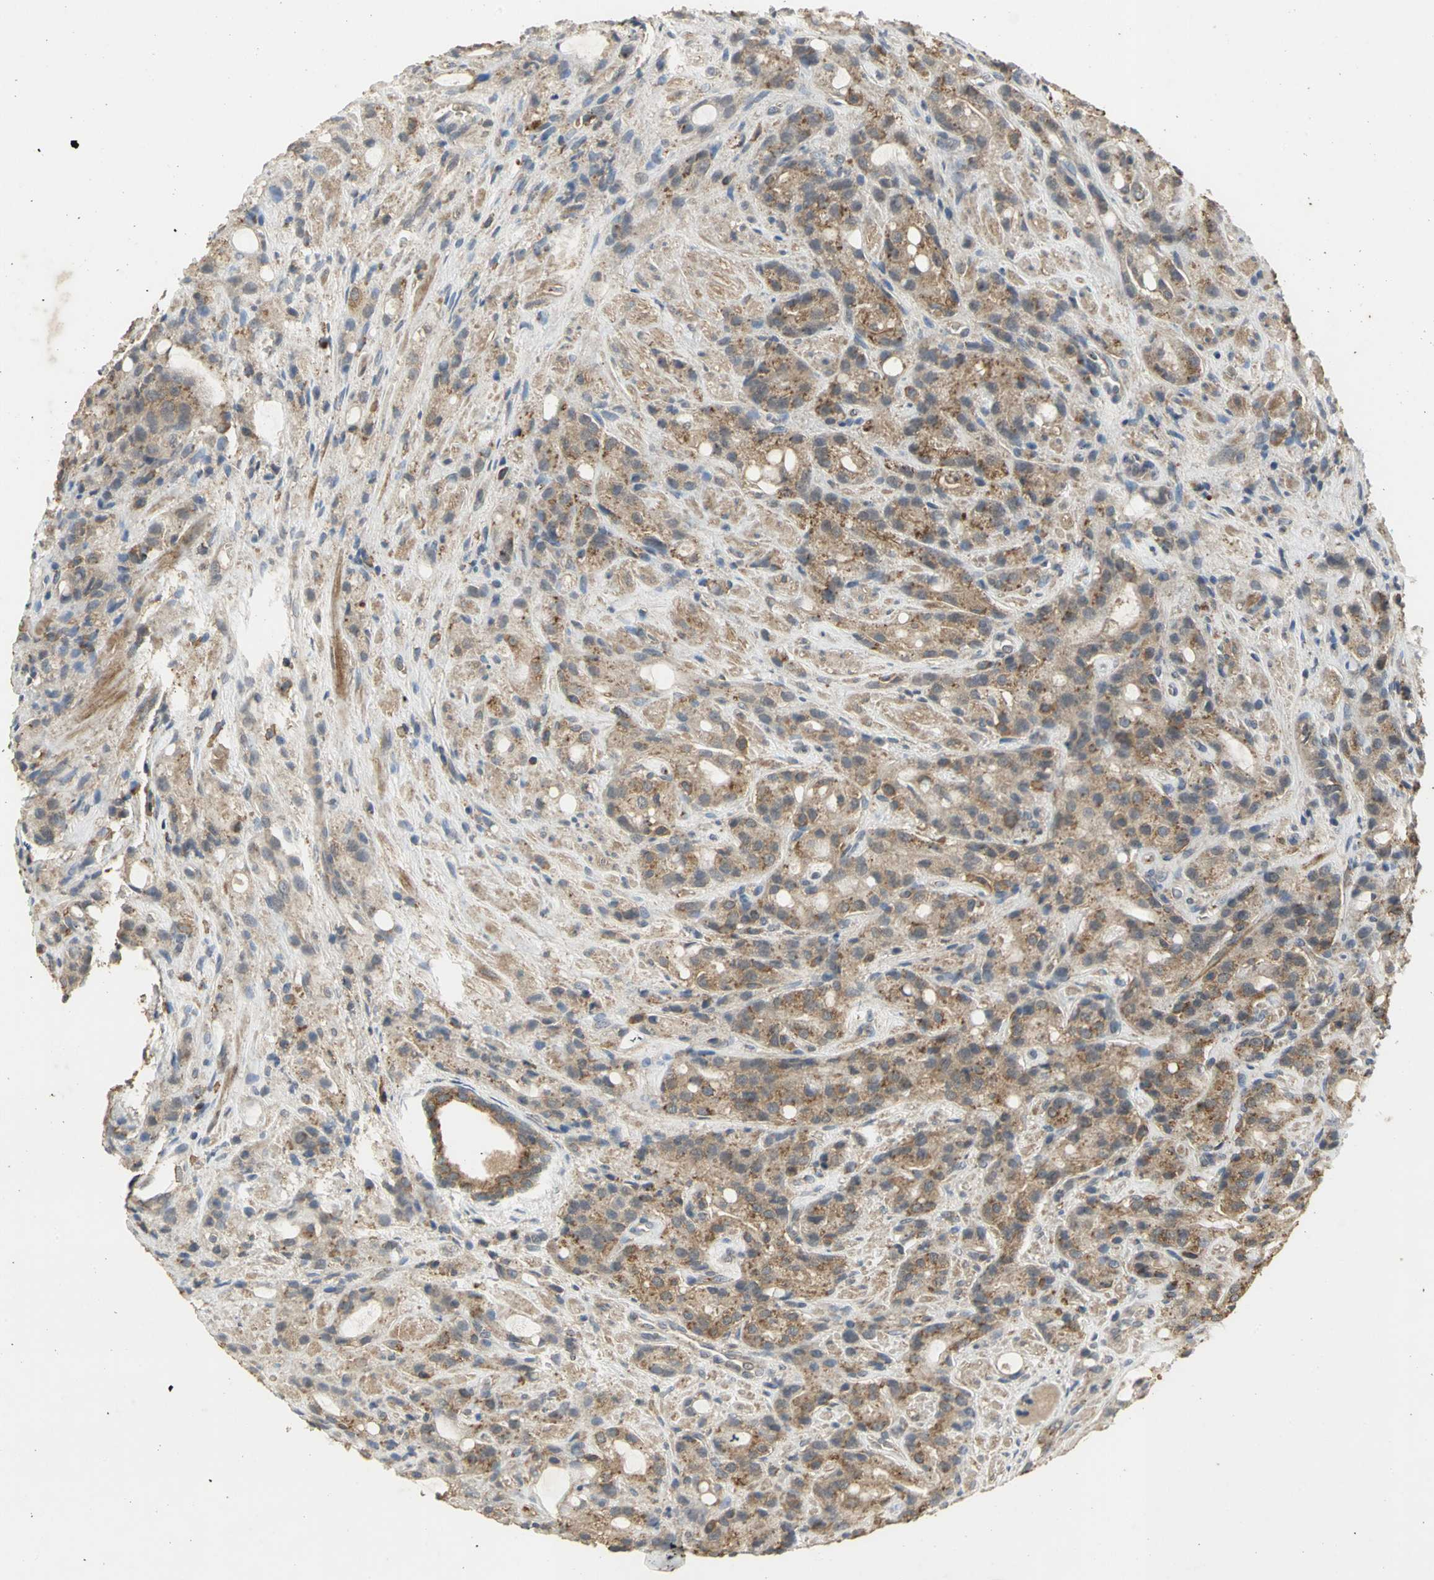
{"staining": {"intensity": "moderate", "quantity": ">75%", "location": "cytoplasmic/membranous"}, "tissue": "prostate cancer", "cell_type": "Tumor cells", "image_type": "cancer", "snomed": [{"axis": "morphology", "description": "Adenocarcinoma, High grade"}, {"axis": "topography", "description": "Prostate"}], "caption": "Immunohistochemical staining of prostate high-grade adenocarcinoma displays medium levels of moderate cytoplasmic/membranous expression in about >75% of tumor cells.", "gene": "KEAP1", "patient": {"sex": "male", "age": 72}}